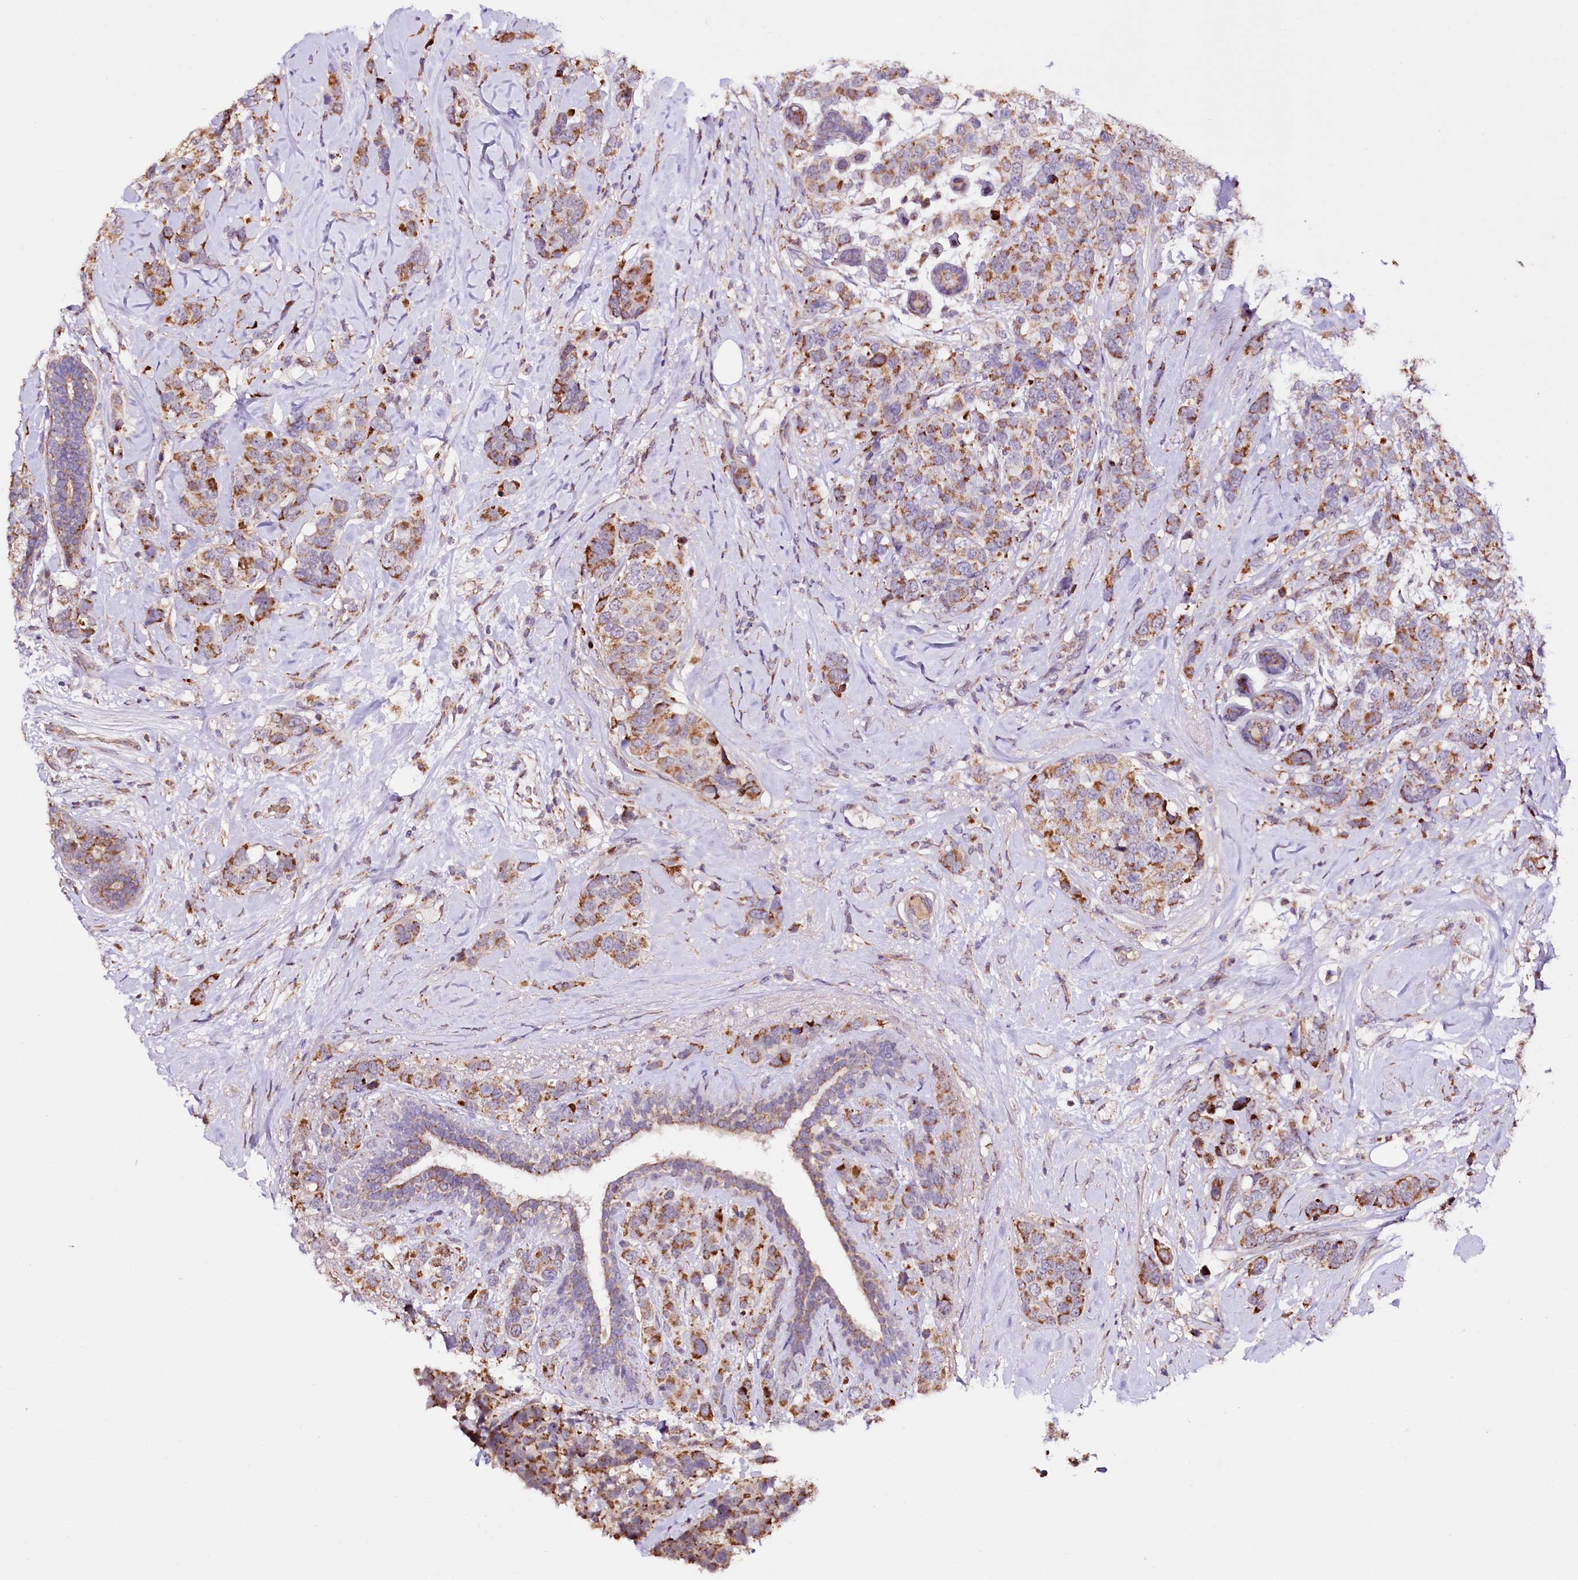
{"staining": {"intensity": "moderate", "quantity": "25%-75%", "location": "cytoplasmic/membranous"}, "tissue": "breast cancer", "cell_type": "Tumor cells", "image_type": "cancer", "snomed": [{"axis": "morphology", "description": "Lobular carcinoma"}, {"axis": "topography", "description": "Breast"}], "caption": "High-magnification brightfield microscopy of breast cancer (lobular carcinoma) stained with DAB (brown) and counterstained with hematoxylin (blue). tumor cells exhibit moderate cytoplasmic/membranous expression is identified in approximately25%-75% of cells.", "gene": "ST7", "patient": {"sex": "female", "age": 59}}